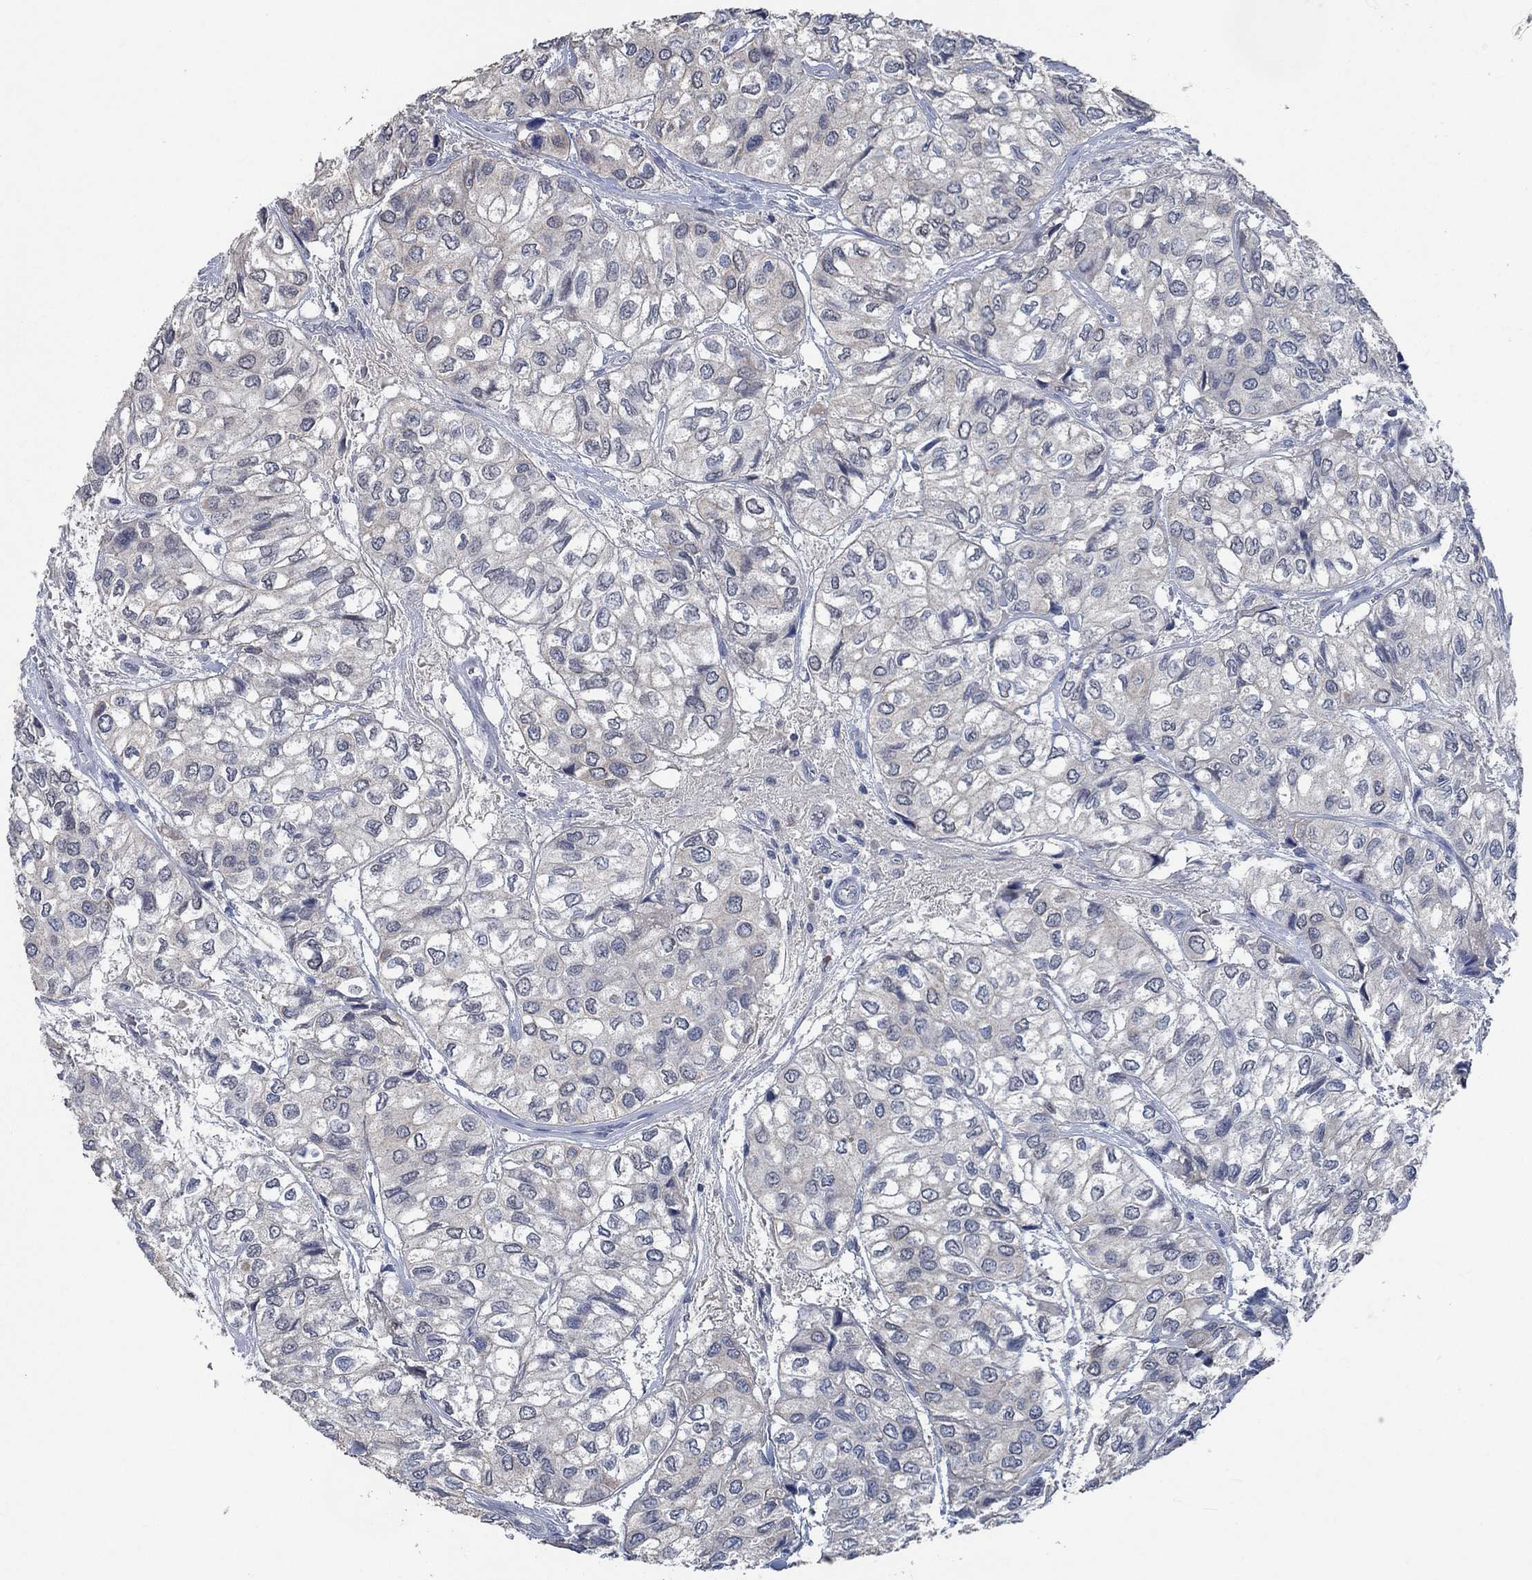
{"staining": {"intensity": "negative", "quantity": "none", "location": "none"}, "tissue": "urothelial cancer", "cell_type": "Tumor cells", "image_type": "cancer", "snomed": [{"axis": "morphology", "description": "Urothelial carcinoma, High grade"}, {"axis": "topography", "description": "Urinary bladder"}], "caption": "Immunohistochemistry photomicrograph of neoplastic tissue: urothelial cancer stained with DAB (3,3'-diaminobenzidine) reveals no significant protein expression in tumor cells. (DAB (3,3'-diaminobenzidine) immunohistochemistry (IHC), high magnification).", "gene": "OBSCN", "patient": {"sex": "male", "age": 73}}